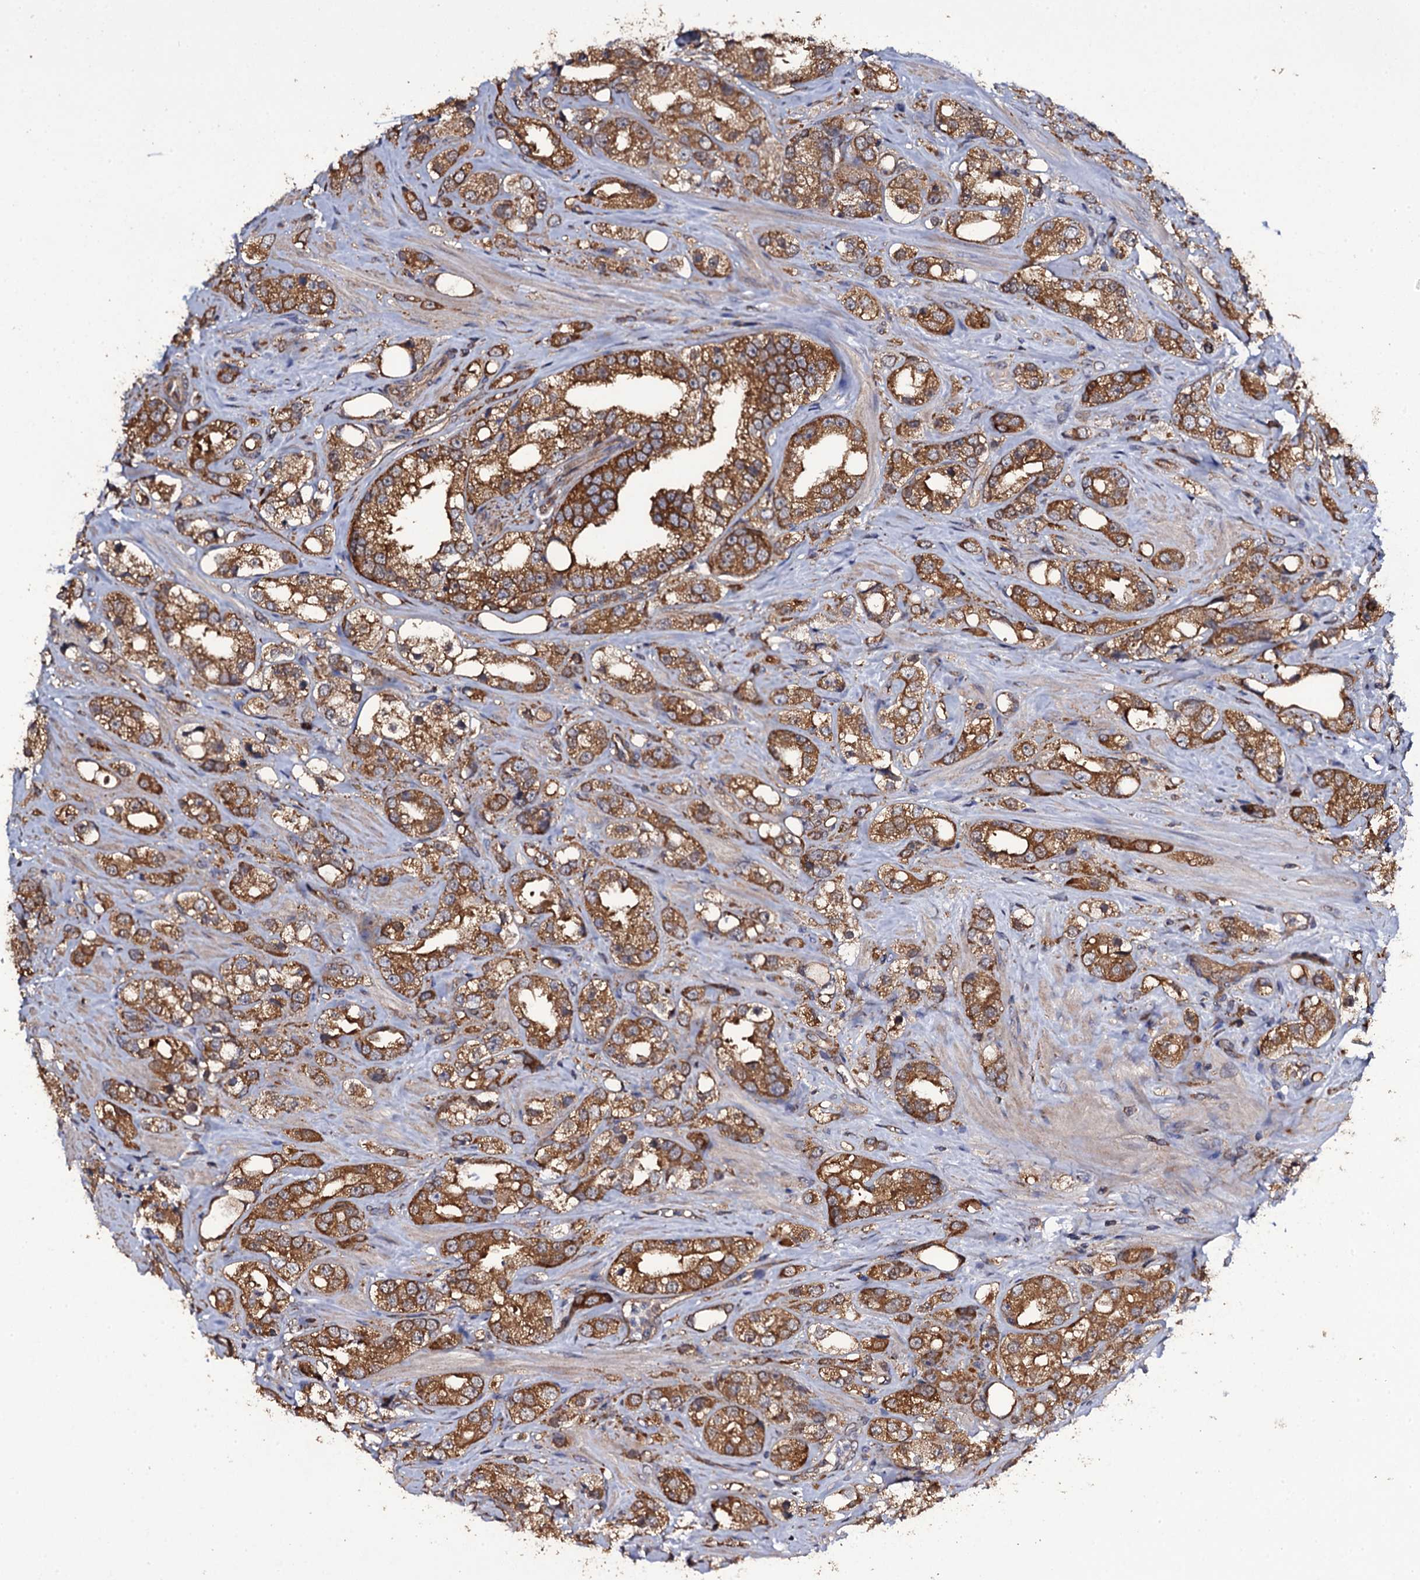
{"staining": {"intensity": "moderate", "quantity": ">75%", "location": "cytoplasmic/membranous"}, "tissue": "prostate cancer", "cell_type": "Tumor cells", "image_type": "cancer", "snomed": [{"axis": "morphology", "description": "Adenocarcinoma, NOS"}, {"axis": "topography", "description": "Prostate"}], "caption": "Approximately >75% of tumor cells in human prostate cancer show moderate cytoplasmic/membranous protein positivity as visualized by brown immunohistochemical staining.", "gene": "TTC23", "patient": {"sex": "male", "age": 79}}